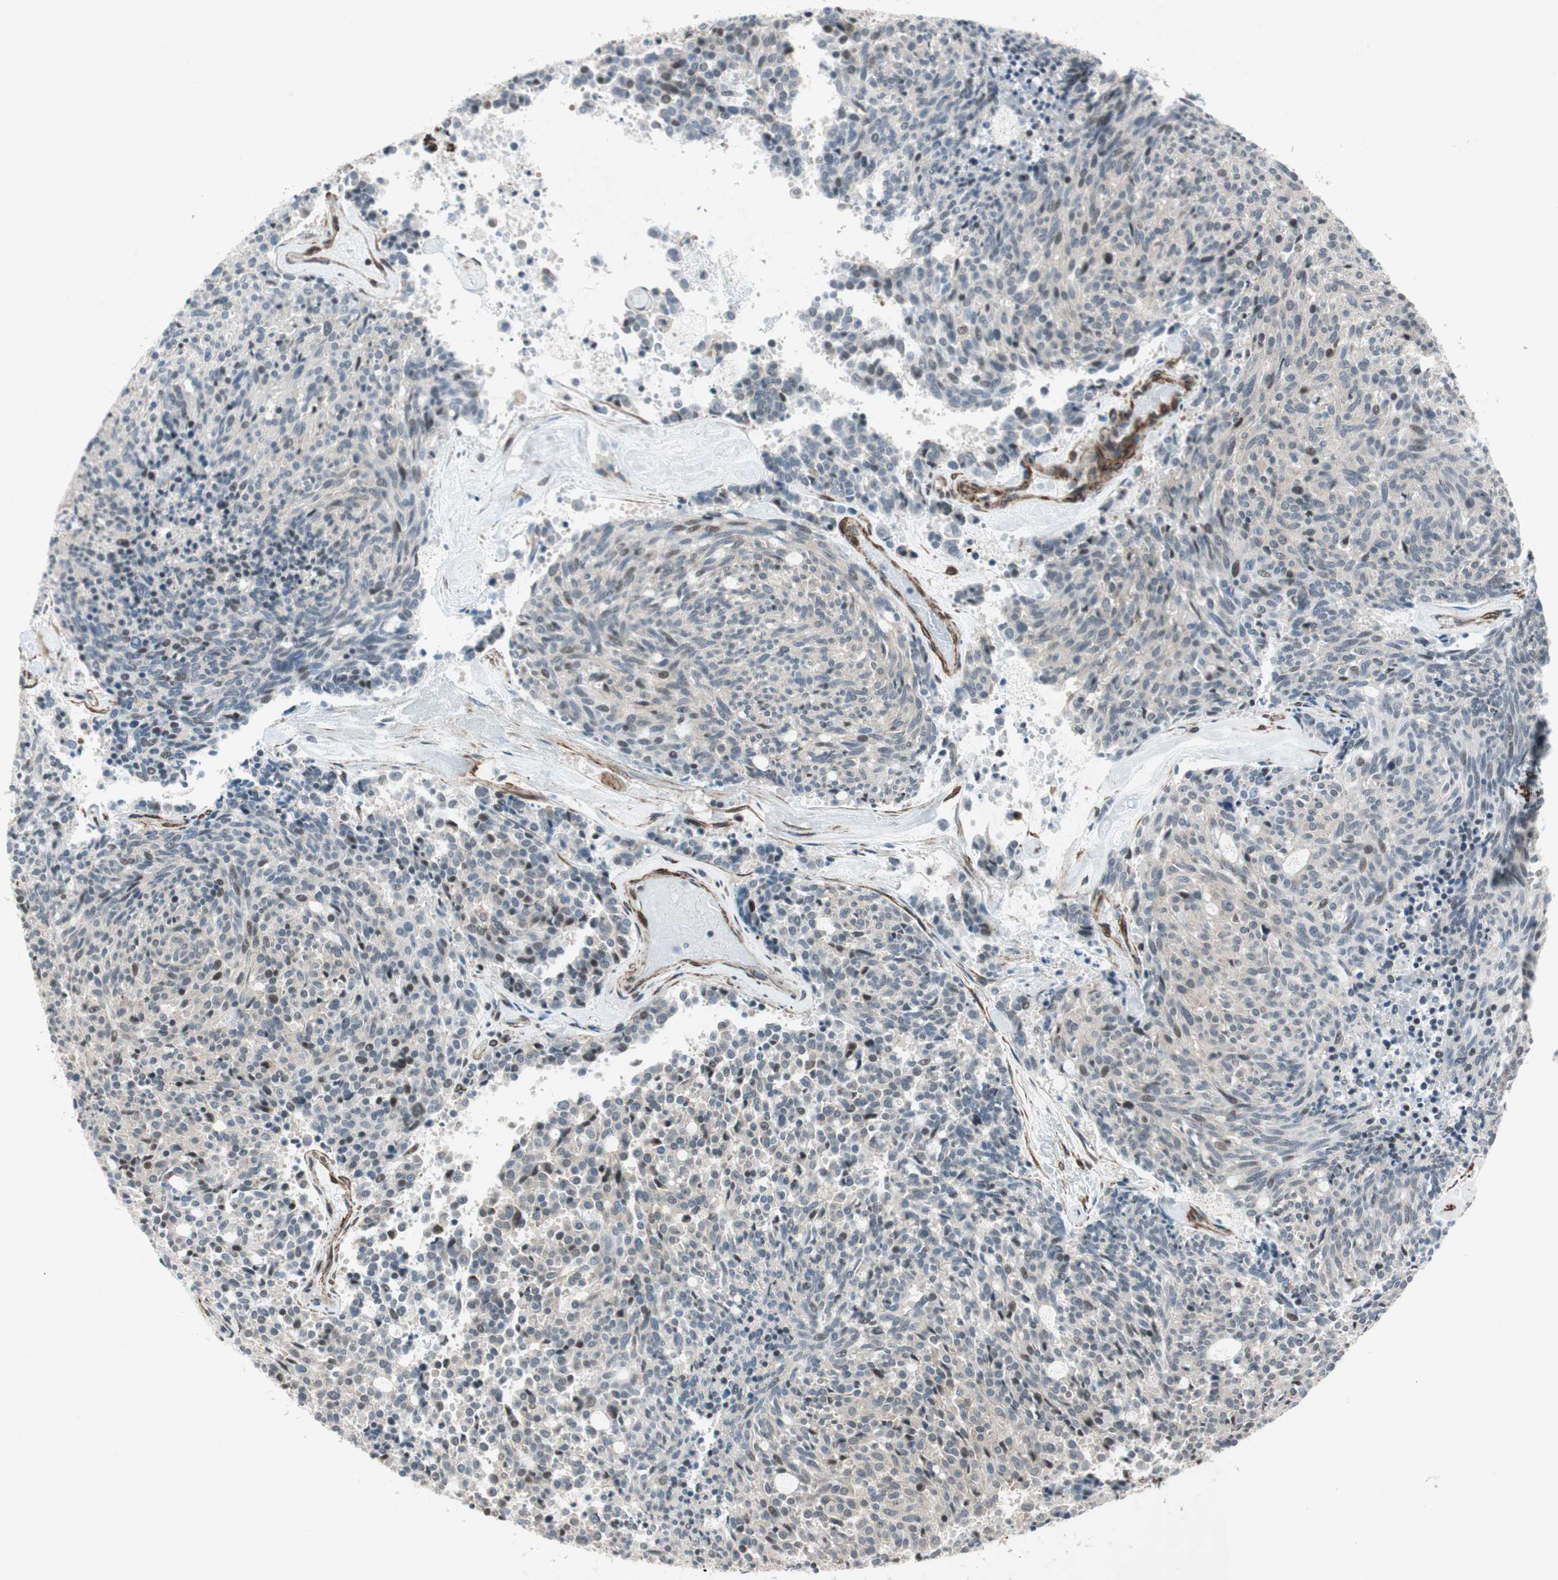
{"staining": {"intensity": "weak", "quantity": "<25%", "location": "nuclear"}, "tissue": "carcinoid", "cell_type": "Tumor cells", "image_type": "cancer", "snomed": [{"axis": "morphology", "description": "Carcinoid, malignant, NOS"}, {"axis": "topography", "description": "Pancreas"}], "caption": "IHC of human carcinoid reveals no staining in tumor cells.", "gene": "CDK19", "patient": {"sex": "female", "age": 54}}